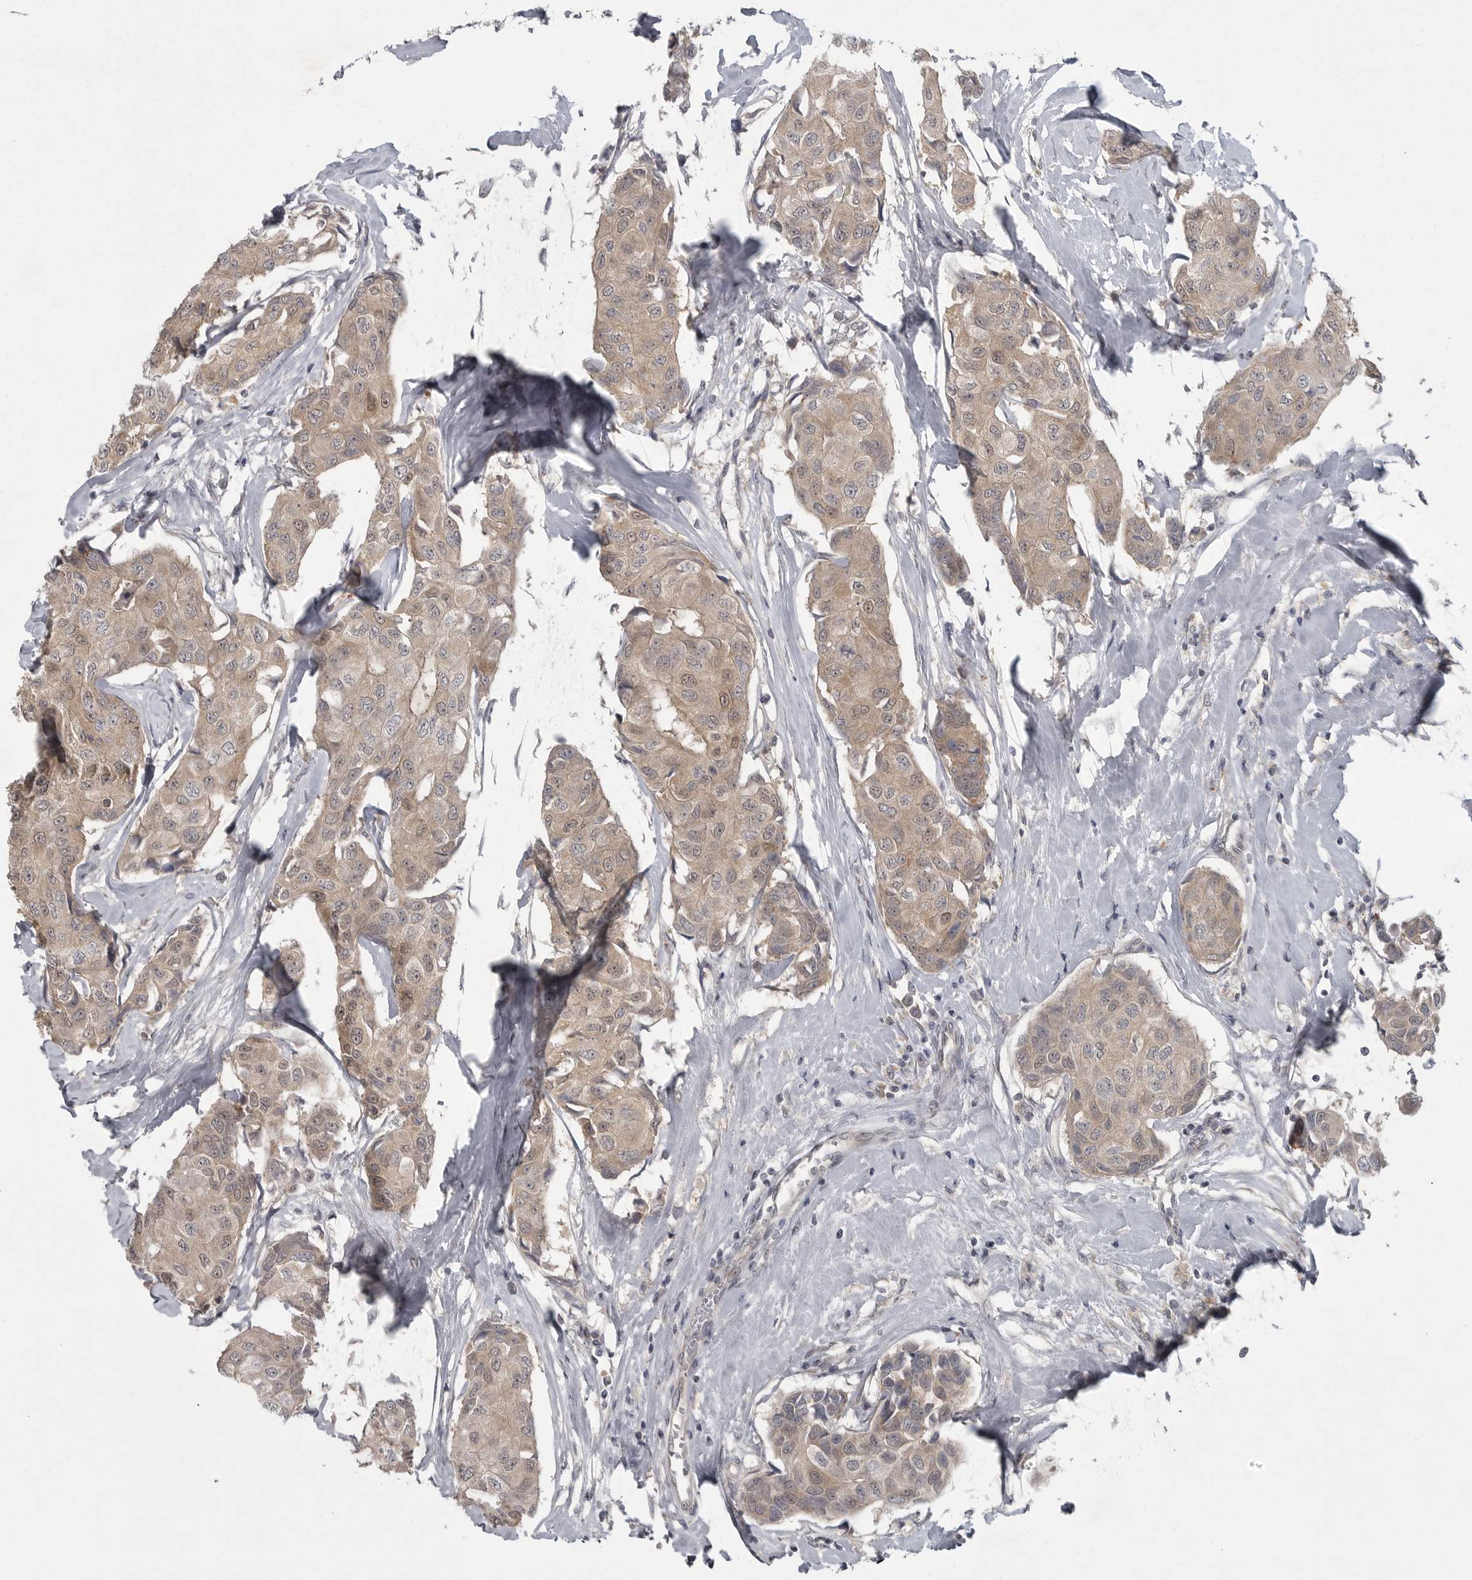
{"staining": {"intensity": "weak", "quantity": ">75%", "location": "cytoplasmic/membranous"}, "tissue": "breast cancer", "cell_type": "Tumor cells", "image_type": "cancer", "snomed": [{"axis": "morphology", "description": "Duct carcinoma"}, {"axis": "topography", "description": "Breast"}], "caption": "DAB immunohistochemical staining of breast cancer (intraductal carcinoma) displays weak cytoplasmic/membranous protein expression in approximately >75% of tumor cells.", "gene": "PHF13", "patient": {"sex": "female", "age": 80}}